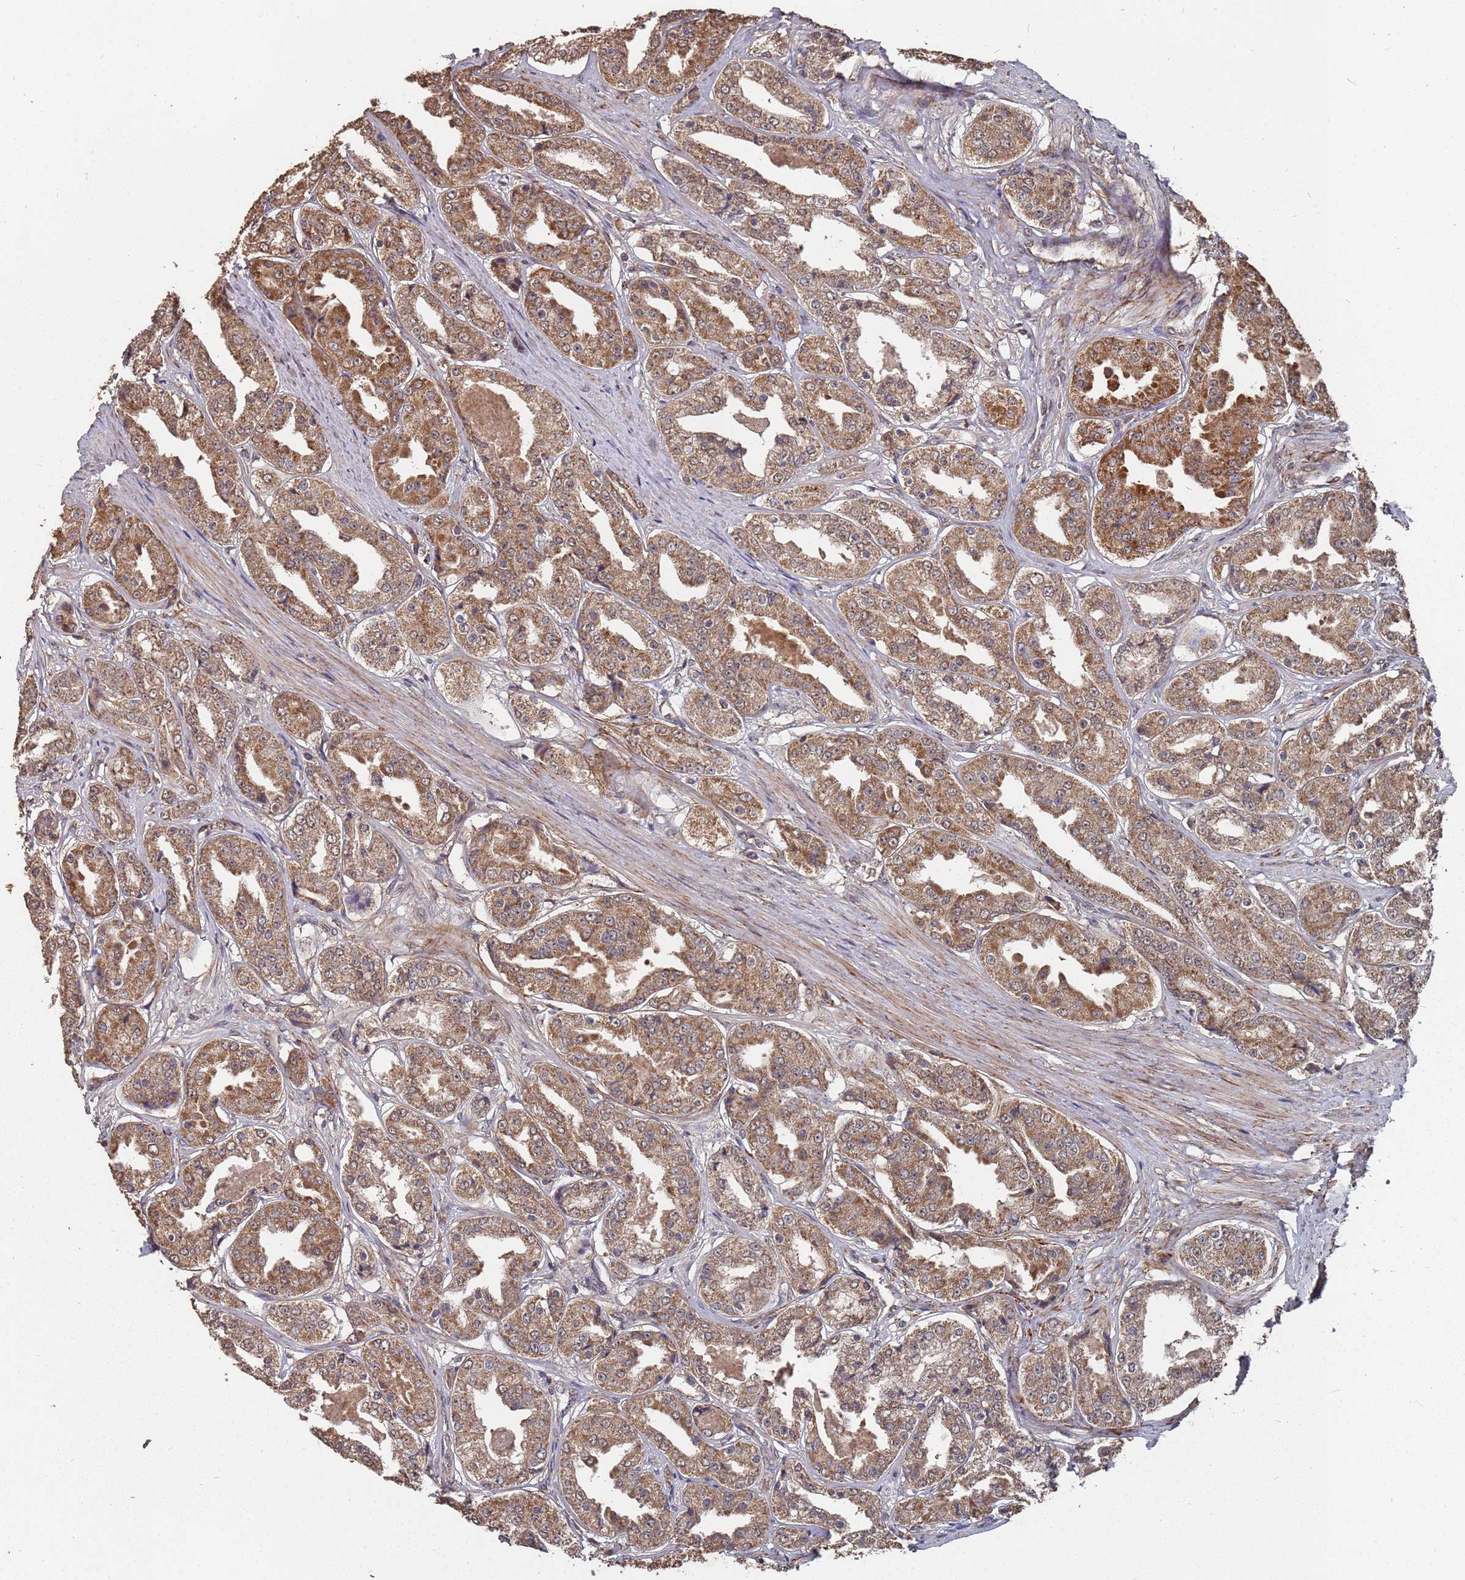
{"staining": {"intensity": "moderate", "quantity": ">75%", "location": "cytoplasmic/membranous"}, "tissue": "prostate cancer", "cell_type": "Tumor cells", "image_type": "cancer", "snomed": [{"axis": "morphology", "description": "Adenocarcinoma, High grade"}, {"axis": "topography", "description": "Prostate"}], "caption": "Protein expression by IHC reveals moderate cytoplasmic/membranous positivity in about >75% of tumor cells in high-grade adenocarcinoma (prostate).", "gene": "PRORP", "patient": {"sex": "male", "age": 63}}